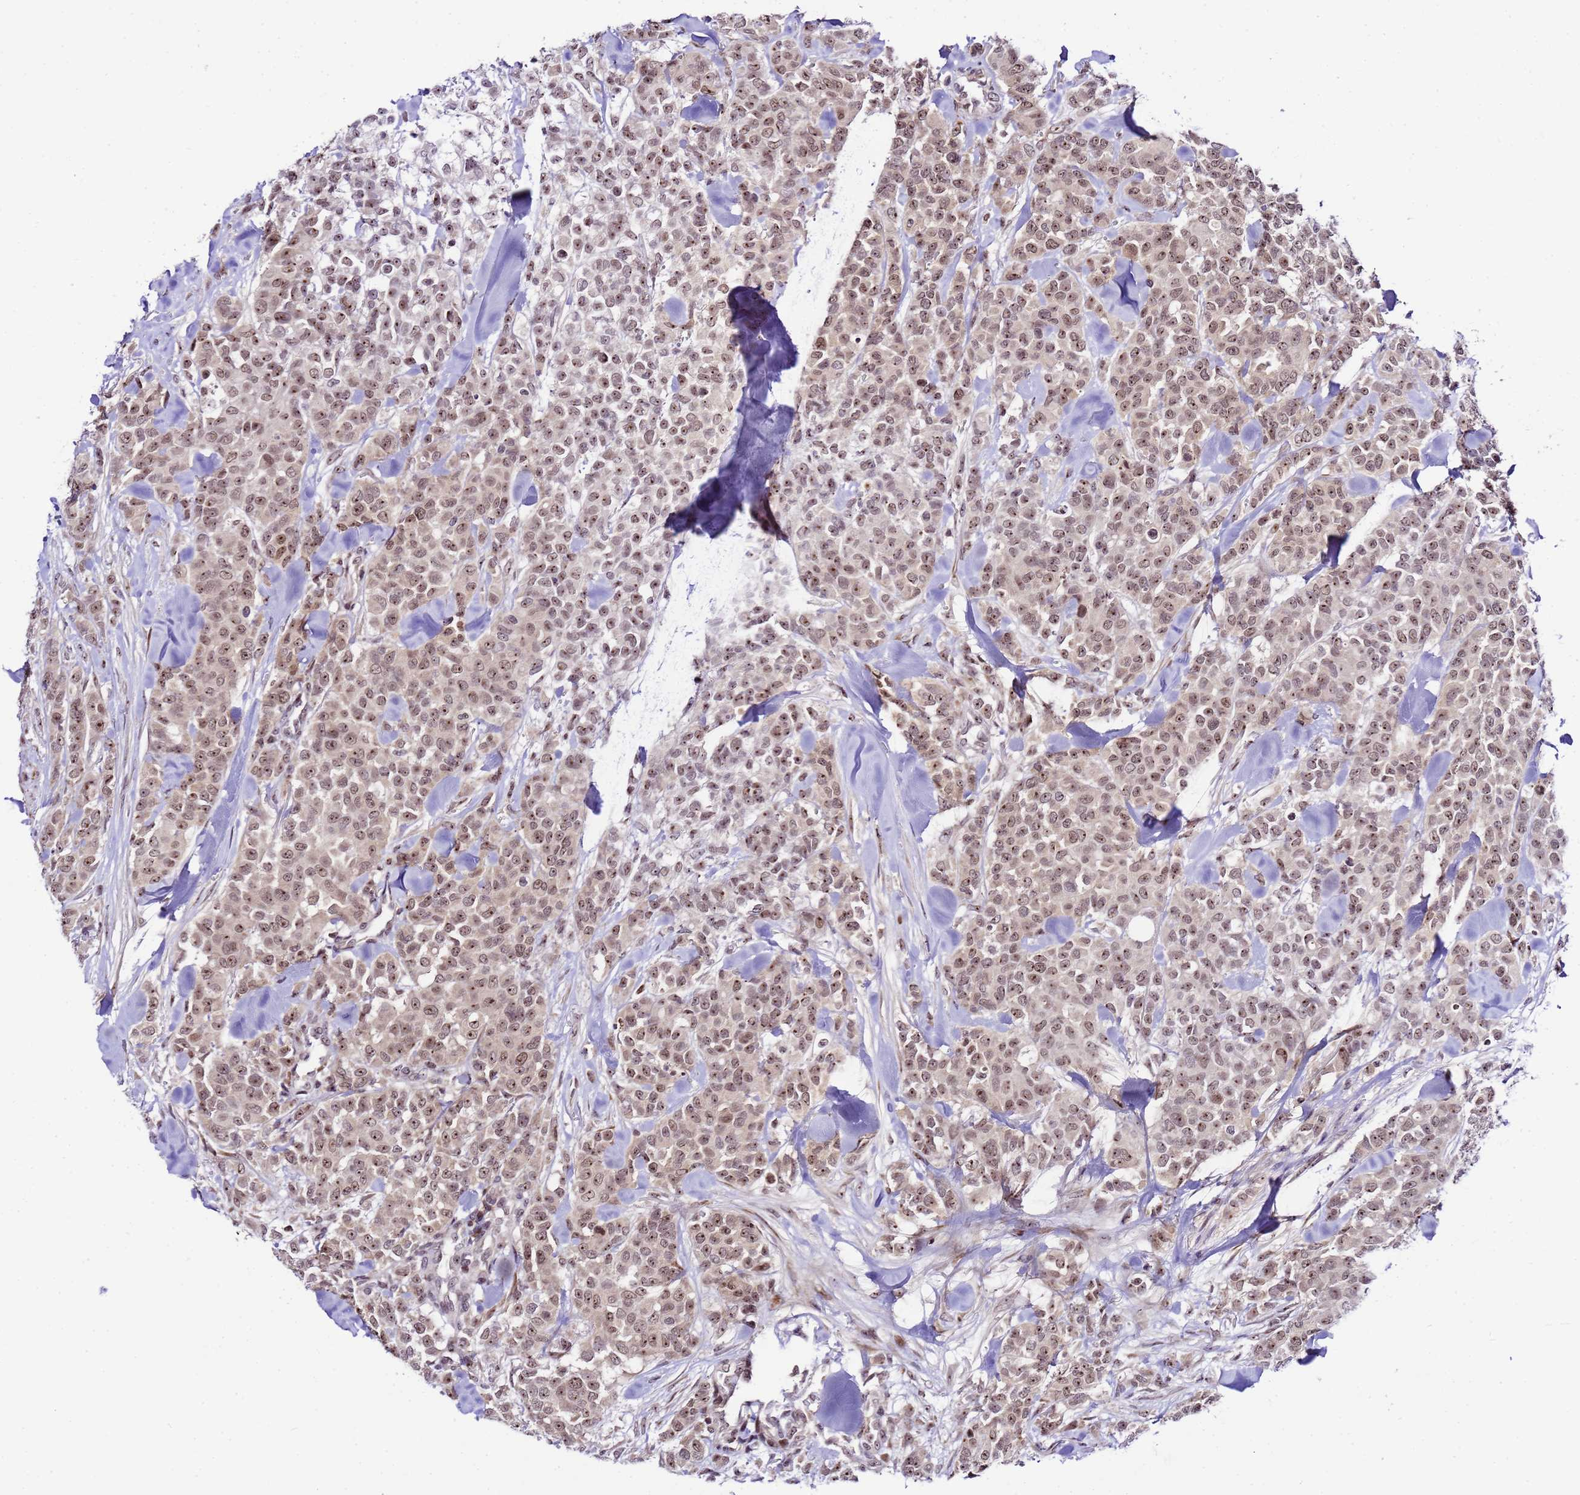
{"staining": {"intensity": "moderate", "quantity": ">75%", "location": "nuclear"}, "tissue": "breast cancer", "cell_type": "Tumor cells", "image_type": "cancer", "snomed": [{"axis": "morphology", "description": "Lobular carcinoma"}, {"axis": "topography", "description": "Breast"}], "caption": "Immunohistochemistry (IHC) staining of breast lobular carcinoma, which exhibits medium levels of moderate nuclear staining in approximately >75% of tumor cells indicating moderate nuclear protein positivity. The staining was performed using DAB (brown) for protein detection and nuclei were counterstained in hematoxylin (blue).", "gene": "SLX4IP", "patient": {"sex": "female", "age": 91}}